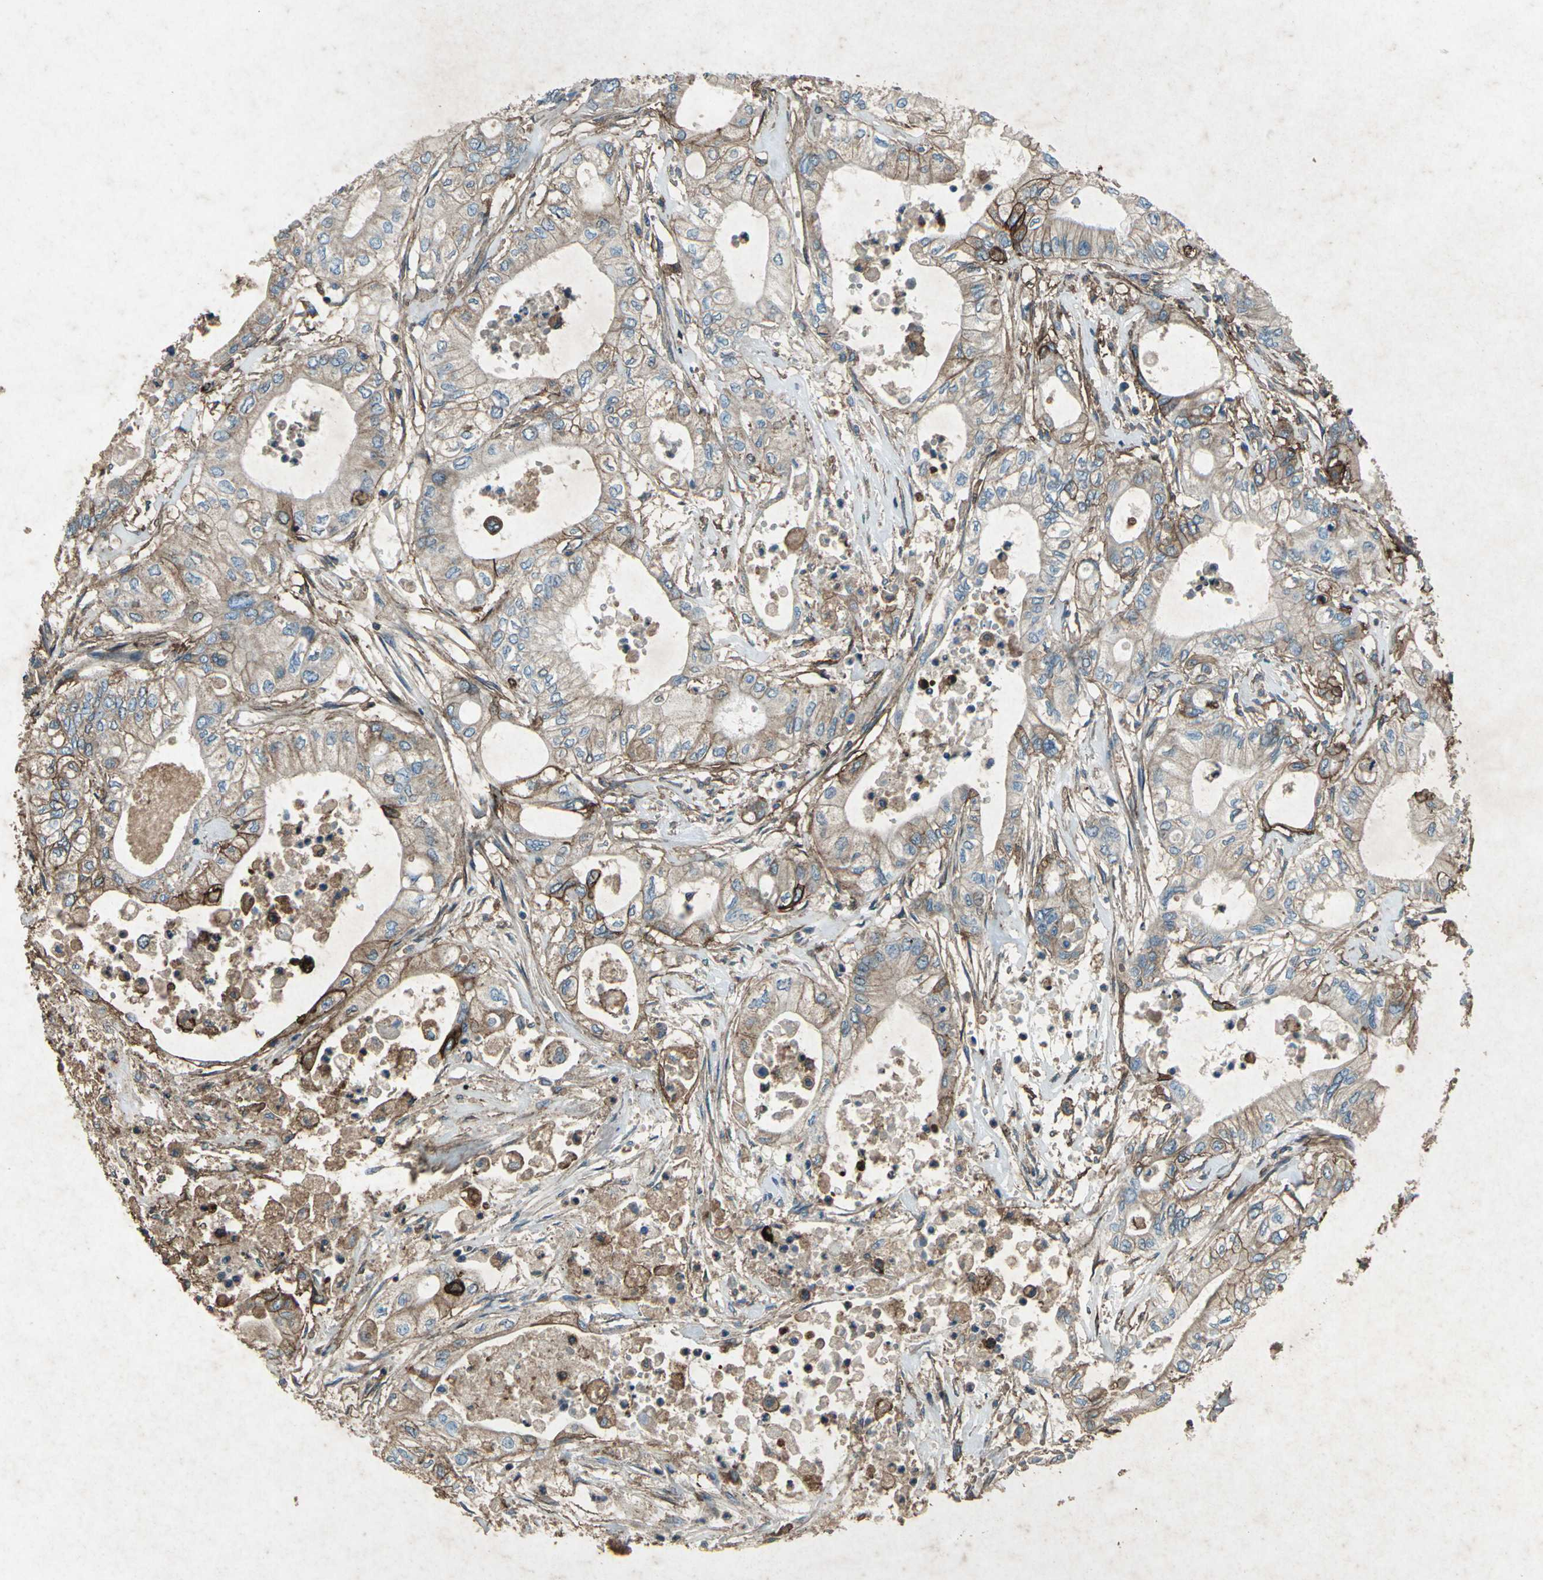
{"staining": {"intensity": "strong", "quantity": "25%-75%", "location": "cytoplasmic/membranous"}, "tissue": "pancreatic cancer", "cell_type": "Tumor cells", "image_type": "cancer", "snomed": [{"axis": "morphology", "description": "Adenocarcinoma, NOS"}, {"axis": "topography", "description": "Pancreas"}], "caption": "Pancreatic cancer (adenocarcinoma) tissue displays strong cytoplasmic/membranous expression in approximately 25%-75% of tumor cells The staining is performed using DAB (3,3'-diaminobenzidine) brown chromogen to label protein expression. The nuclei are counter-stained blue using hematoxylin.", "gene": "CCR6", "patient": {"sex": "male", "age": 79}}